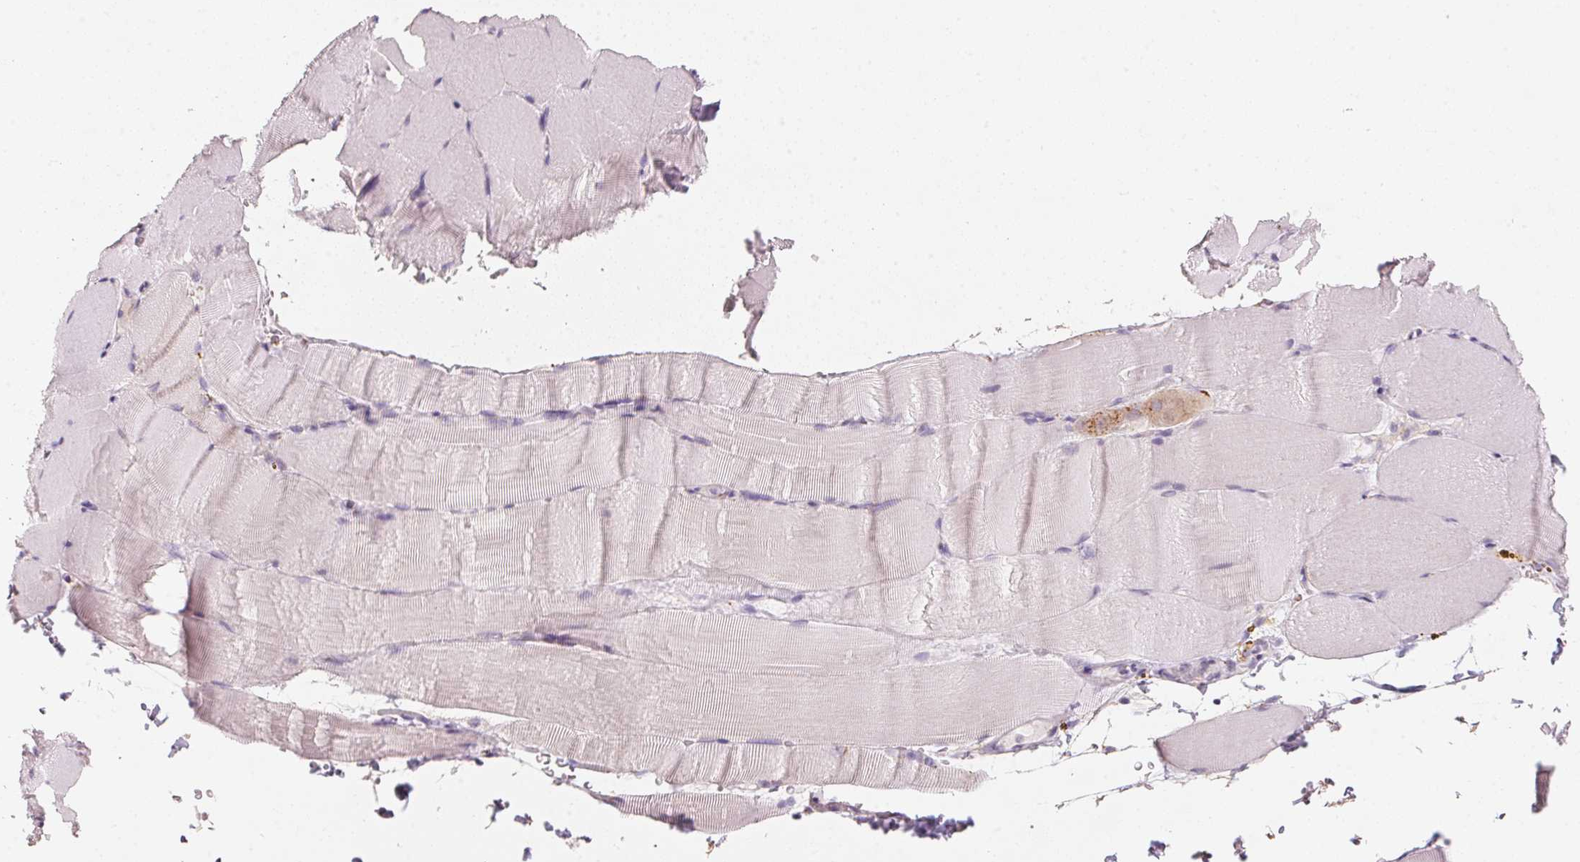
{"staining": {"intensity": "negative", "quantity": "none", "location": "none"}, "tissue": "skeletal muscle", "cell_type": "Myocytes", "image_type": "normal", "snomed": [{"axis": "morphology", "description": "Normal tissue, NOS"}, {"axis": "topography", "description": "Skeletal muscle"}], "caption": "The photomicrograph displays no staining of myocytes in normal skeletal muscle. (IHC, brightfield microscopy, high magnification).", "gene": "DRAM2", "patient": {"sex": "female", "age": 37}}